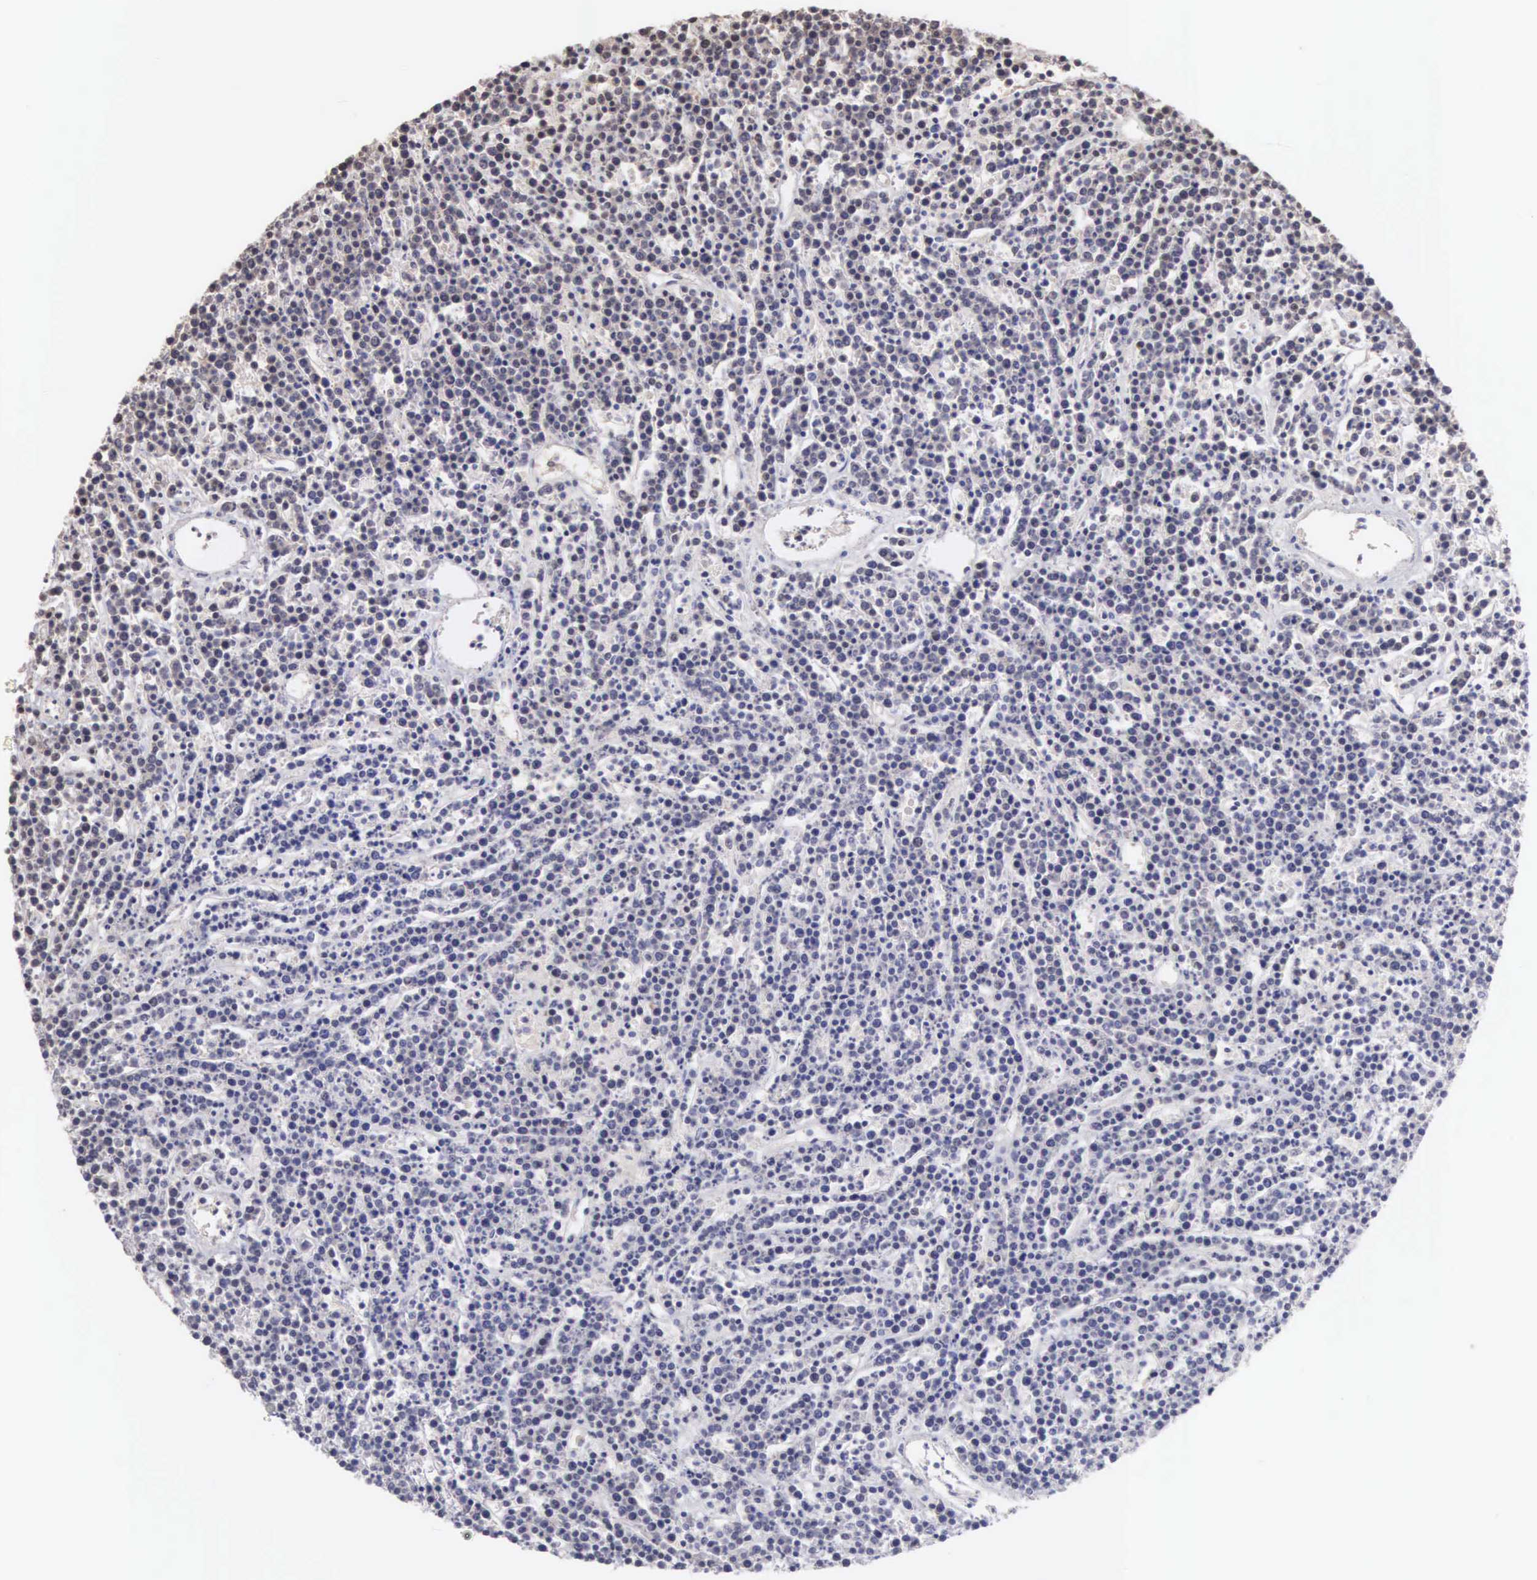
{"staining": {"intensity": "weak", "quantity": "25%-75%", "location": "nuclear"}, "tissue": "lymphoma", "cell_type": "Tumor cells", "image_type": "cancer", "snomed": [{"axis": "morphology", "description": "Malignant lymphoma, non-Hodgkin's type, High grade"}, {"axis": "topography", "description": "Ovary"}], "caption": "A brown stain labels weak nuclear staining of a protein in human lymphoma tumor cells.", "gene": "HMGXB4", "patient": {"sex": "female", "age": 56}}